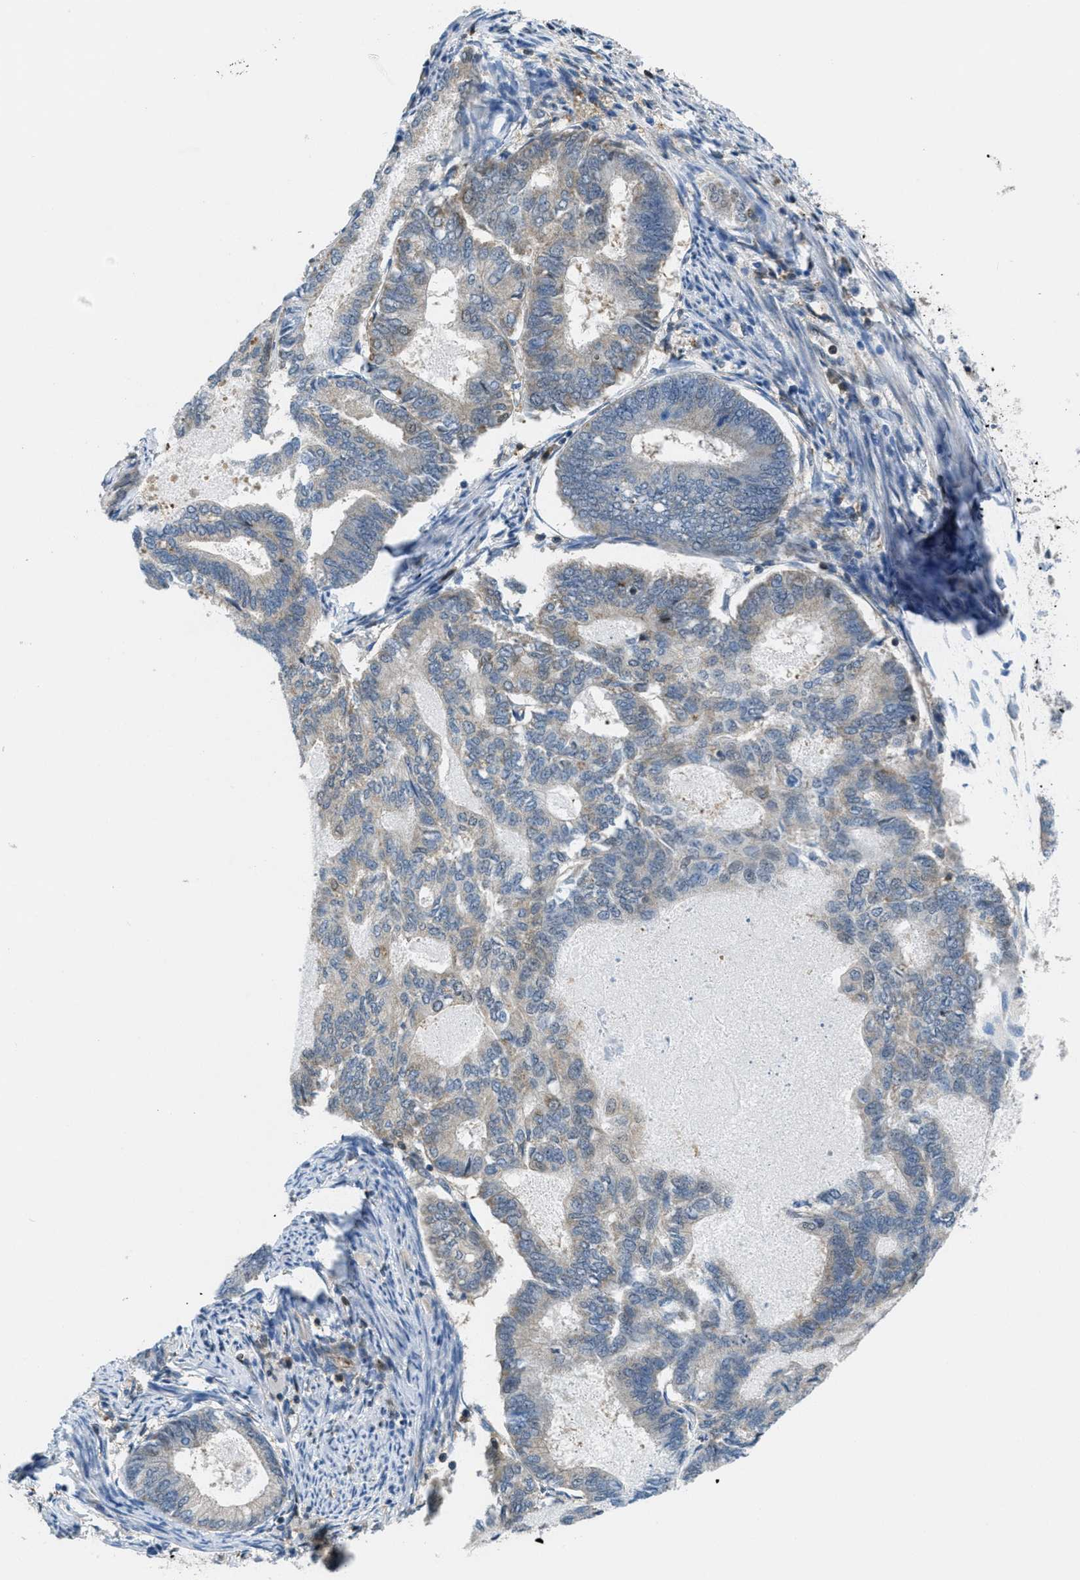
{"staining": {"intensity": "weak", "quantity": "<25%", "location": "cytoplasmic/membranous"}, "tissue": "endometrial cancer", "cell_type": "Tumor cells", "image_type": "cancer", "snomed": [{"axis": "morphology", "description": "Adenocarcinoma, NOS"}, {"axis": "topography", "description": "Endometrium"}], "caption": "This is a micrograph of immunohistochemistry staining of endometrial adenocarcinoma, which shows no expression in tumor cells.", "gene": "PIP5K1C", "patient": {"sex": "female", "age": 86}}